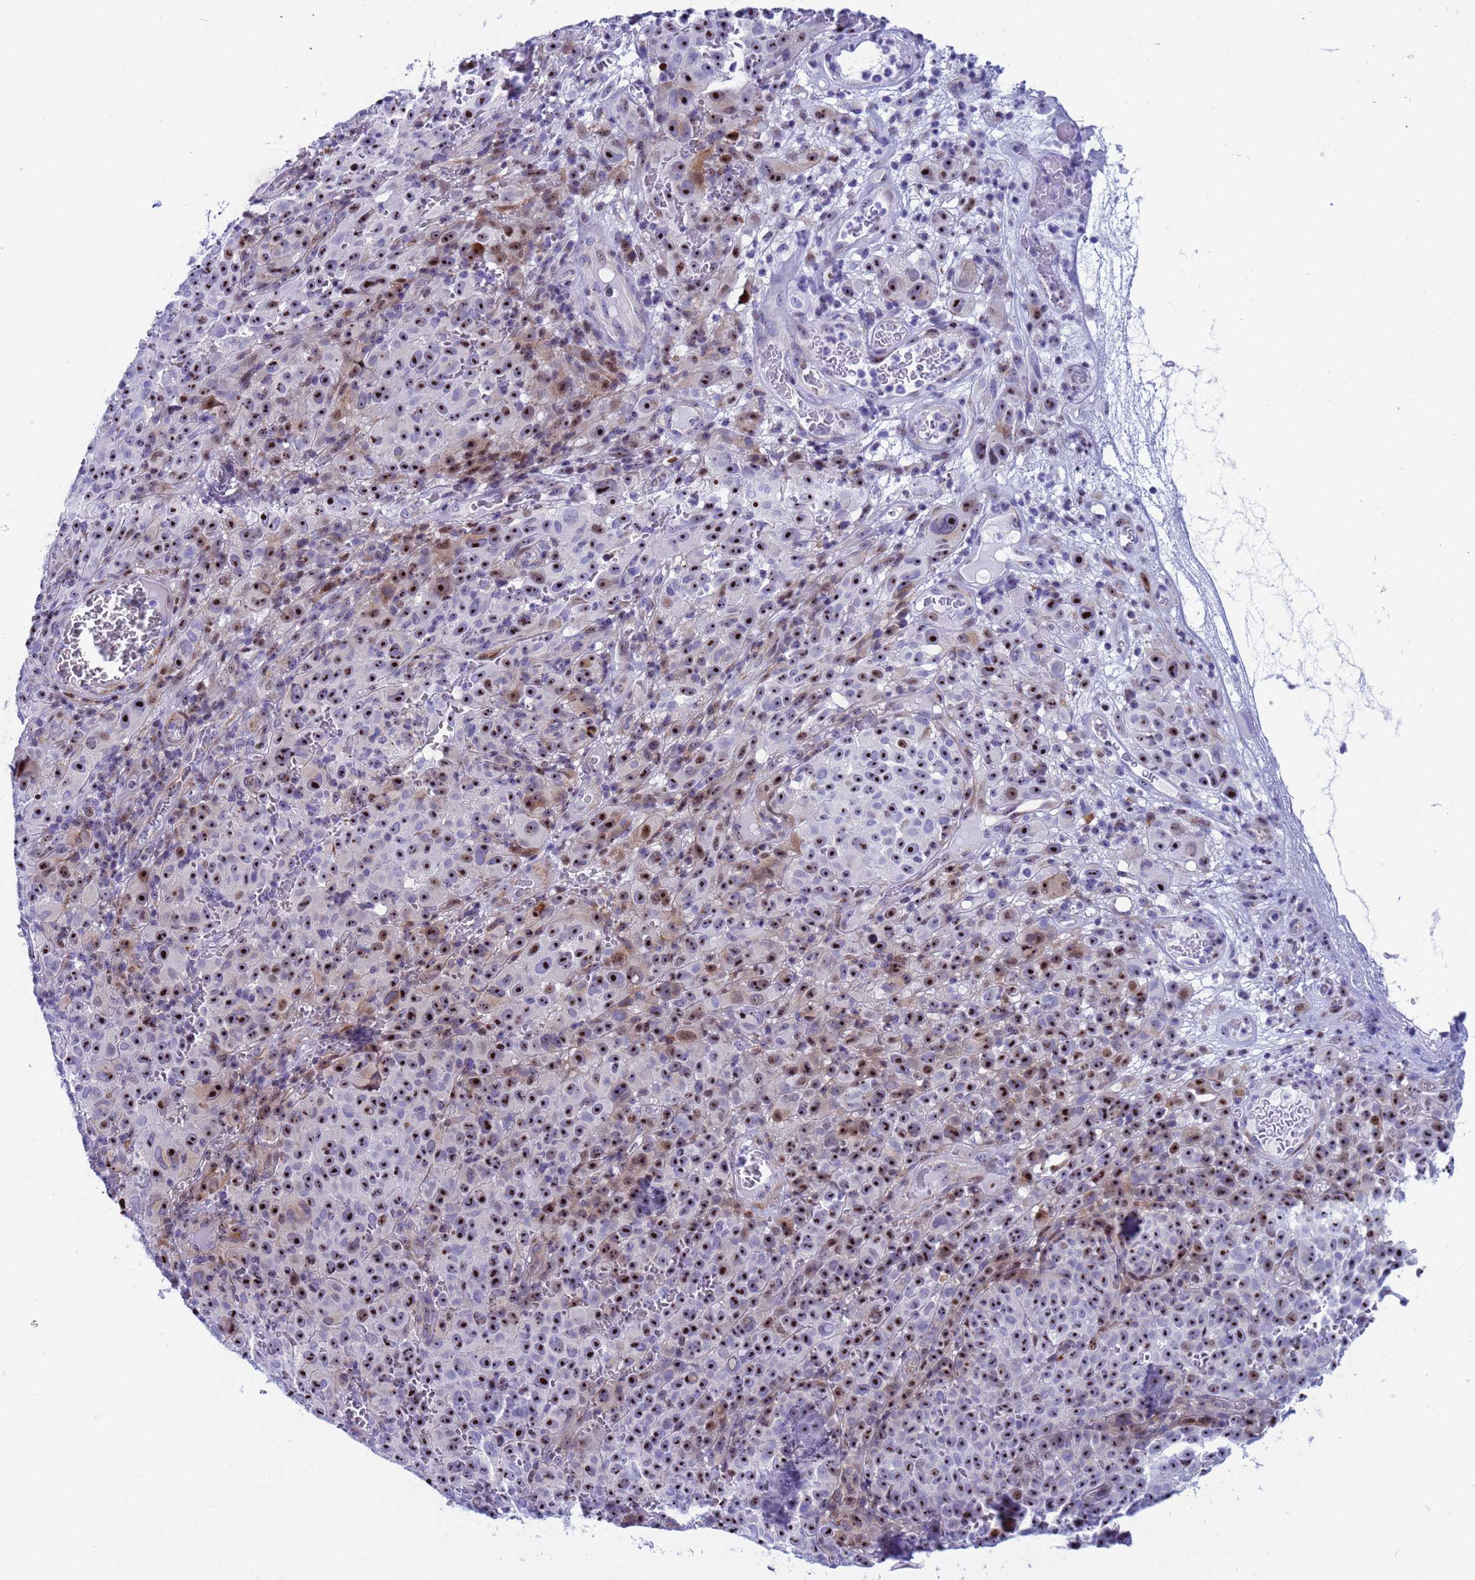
{"staining": {"intensity": "strong", "quantity": ">75%", "location": "nuclear"}, "tissue": "melanoma", "cell_type": "Tumor cells", "image_type": "cancer", "snomed": [{"axis": "morphology", "description": "Malignant melanoma, NOS"}, {"axis": "topography", "description": "Skin"}], "caption": "Strong nuclear expression for a protein is present in approximately >75% of tumor cells of melanoma using IHC.", "gene": "POP5", "patient": {"sex": "female", "age": 82}}